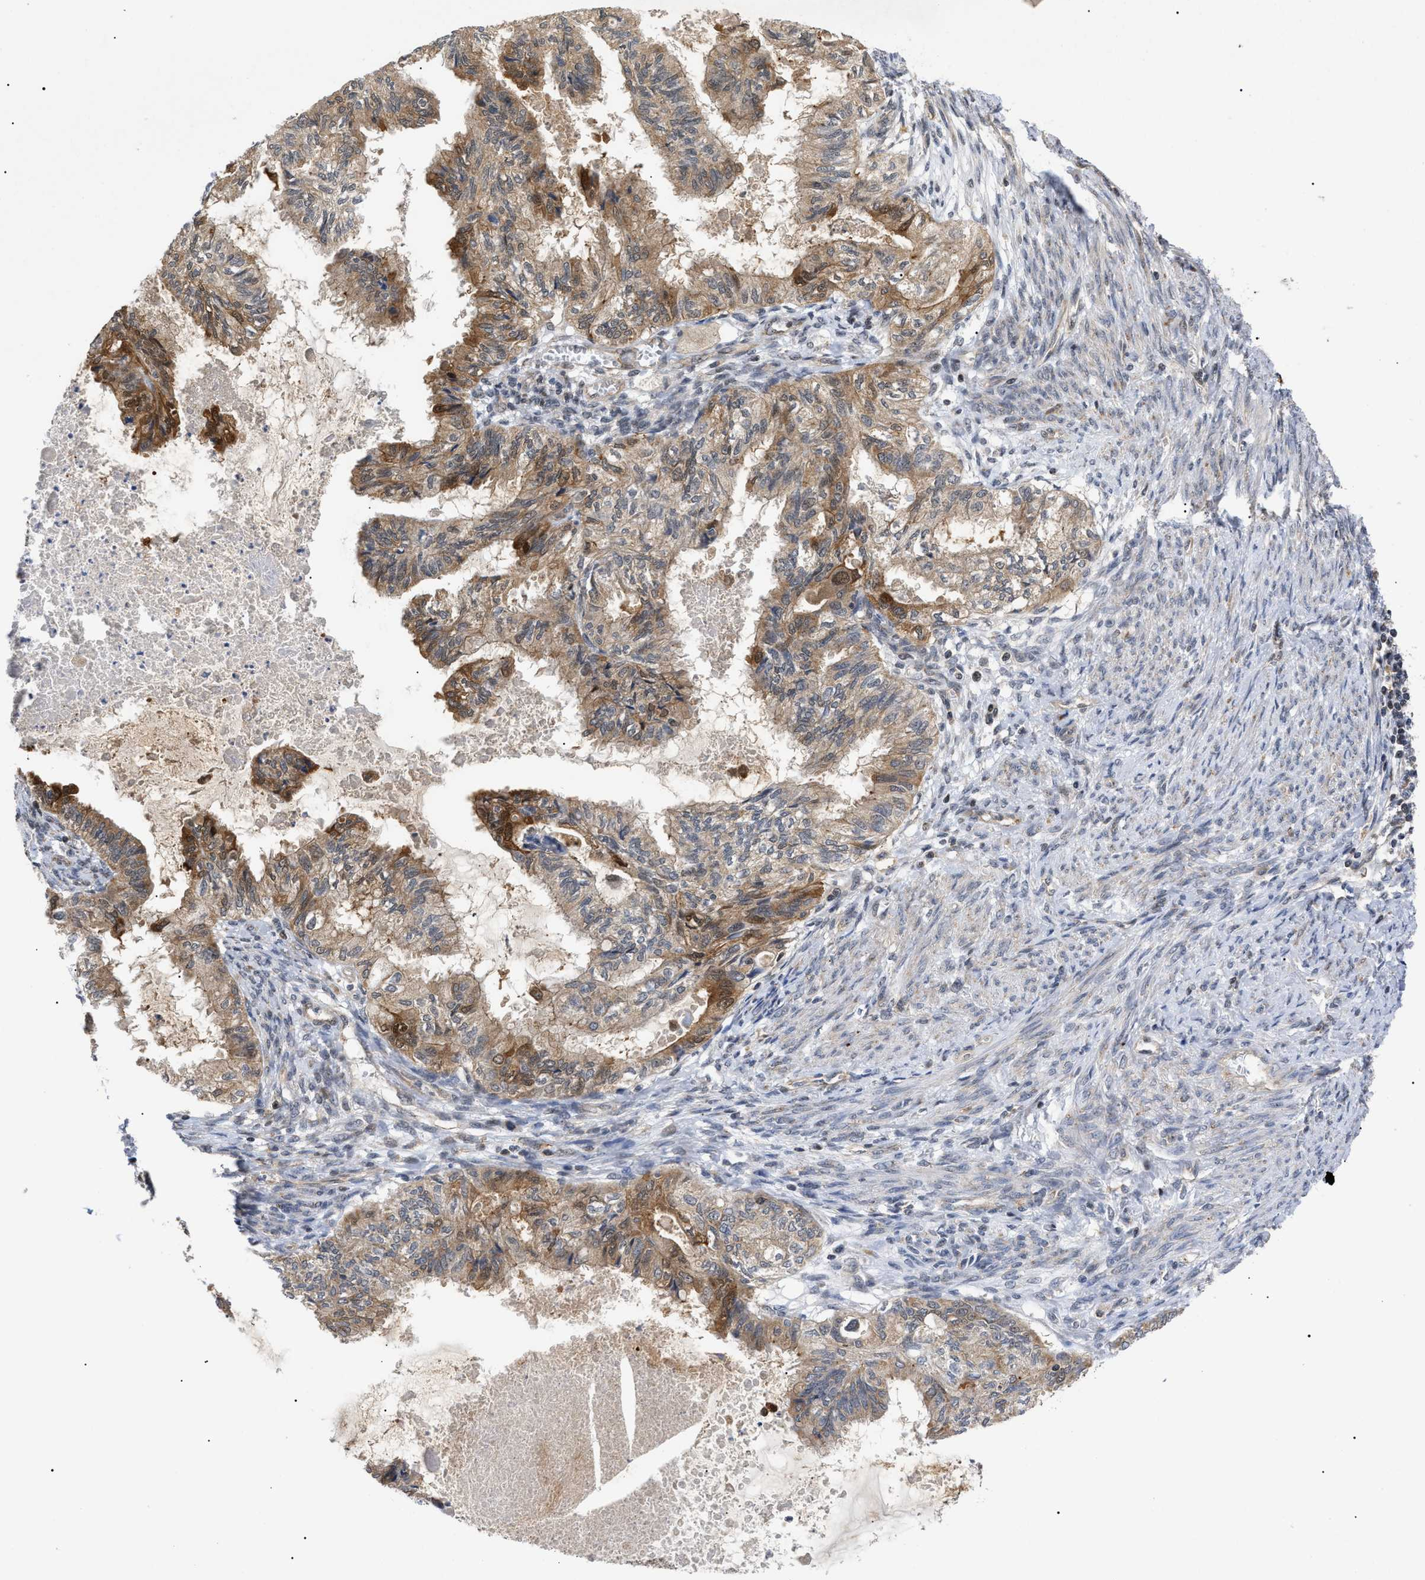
{"staining": {"intensity": "moderate", "quantity": ">75%", "location": "cytoplasmic/membranous"}, "tissue": "cervical cancer", "cell_type": "Tumor cells", "image_type": "cancer", "snomed": [{"axis": "morphology", "description": "Normal tissue, NOS"}, {"axis": "morphology", "description": "Adenocarcinoma, NOS"}, {"axis": "topography", "description": "Cervix"}, {"axis": "topography", "description": "Endometrium"}], "caption": "A high-resolution image shows immunohistochemistry (IHC) staining of adenocarcinoma (cervical), which demonstrates moderate cytoplasmic/membranous staining in approximately >75% of tumor cells.", "gene": "ZBTB11", "patient": {"sex": "female", "age": 86}}